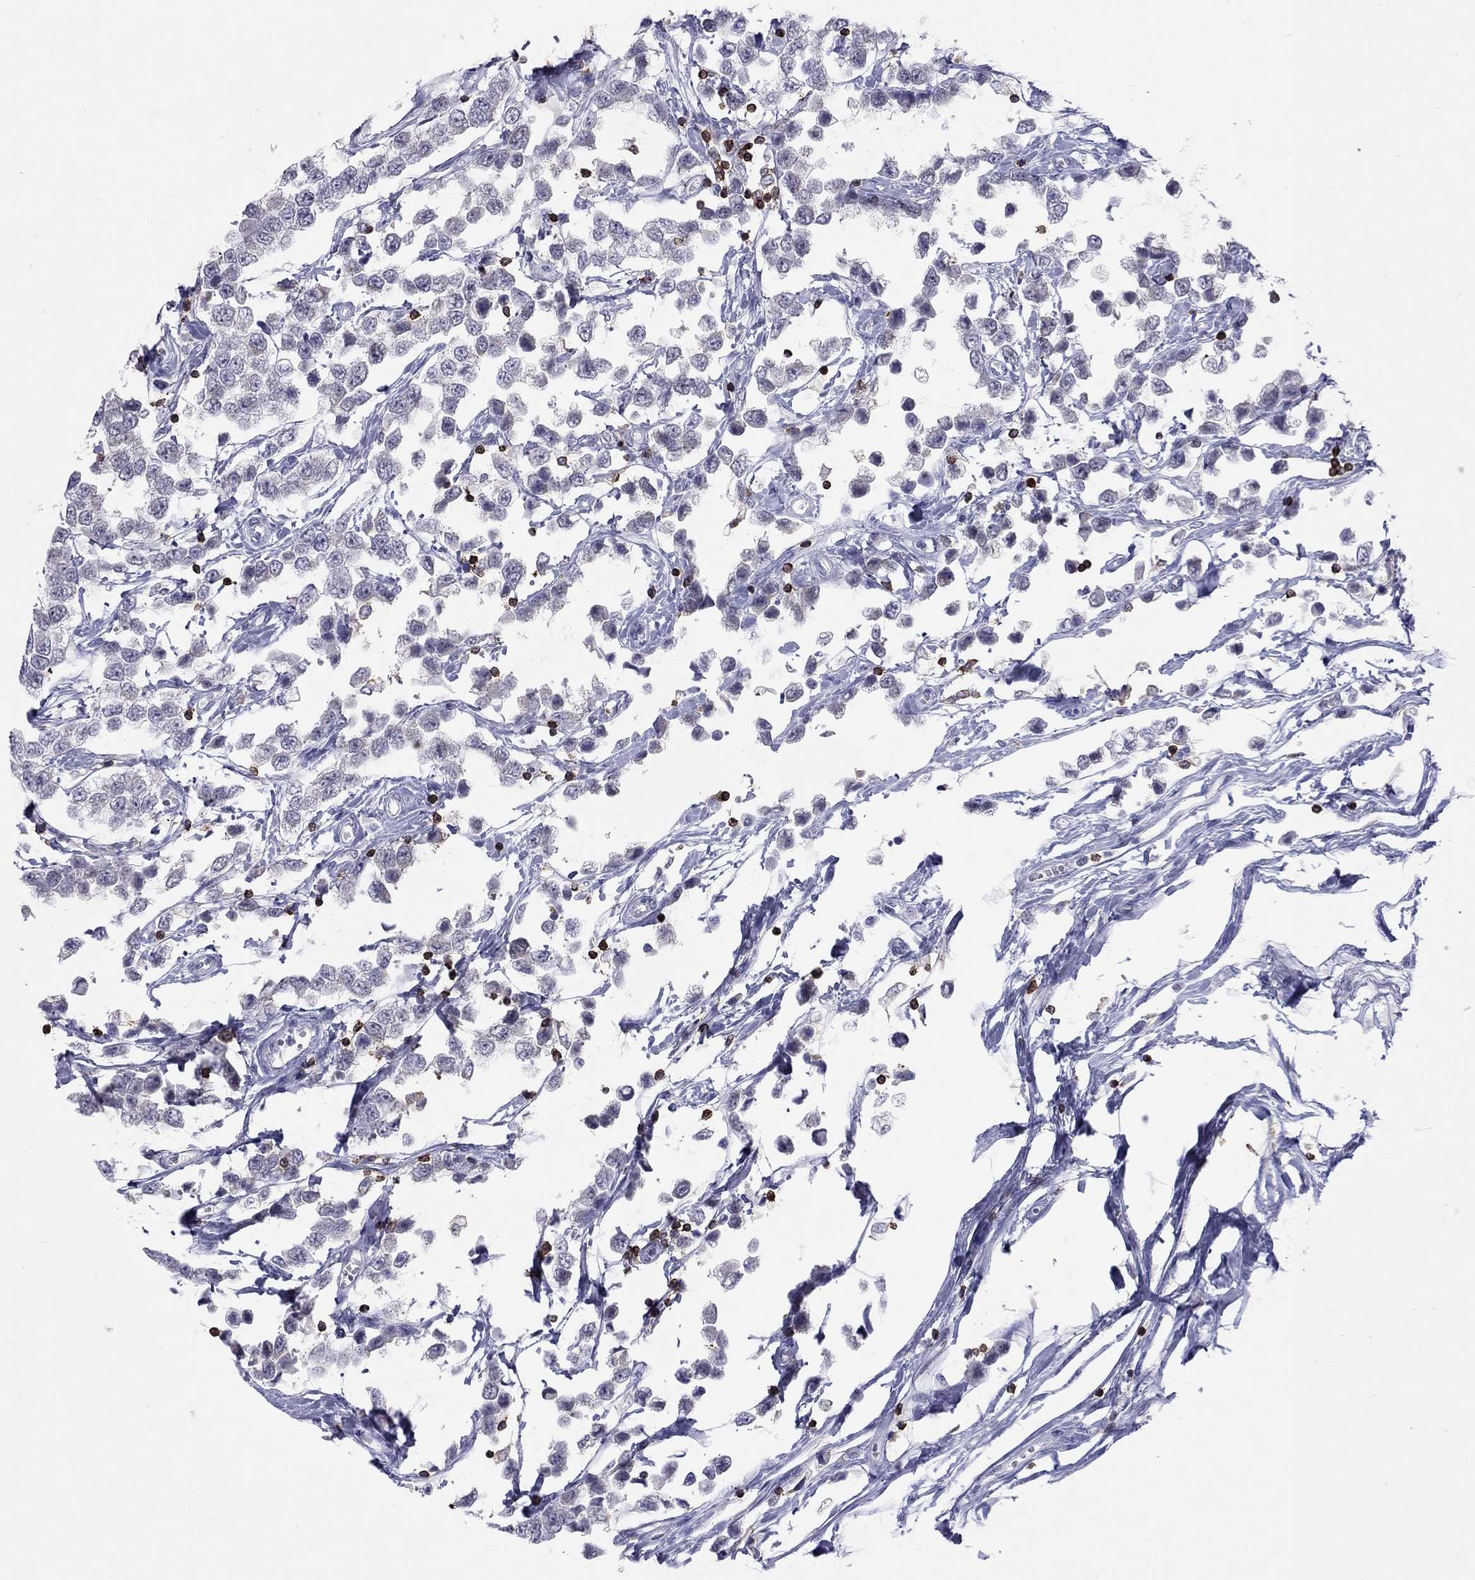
{"staining": {"intensity": "negative", "quantity": "none", "location": "none"}, "tissue": "testis cancer", "cell_type": "Tumor cells", "image_type": "cancer", "snomed": [{"axis": "morphology", "description": "Seminoma, NOS"}, {"axis": "topography", "description": "Testis"}], "caption": "Photomicrograph shows no significant protein positivity in tumor cells of seminoma (testis). The staining is performed using DAB brown chromogen with nuclei counter-stained in using hematoxylin.", "gene": "MND1", "patient": {"sex": "male", "age": 34}}